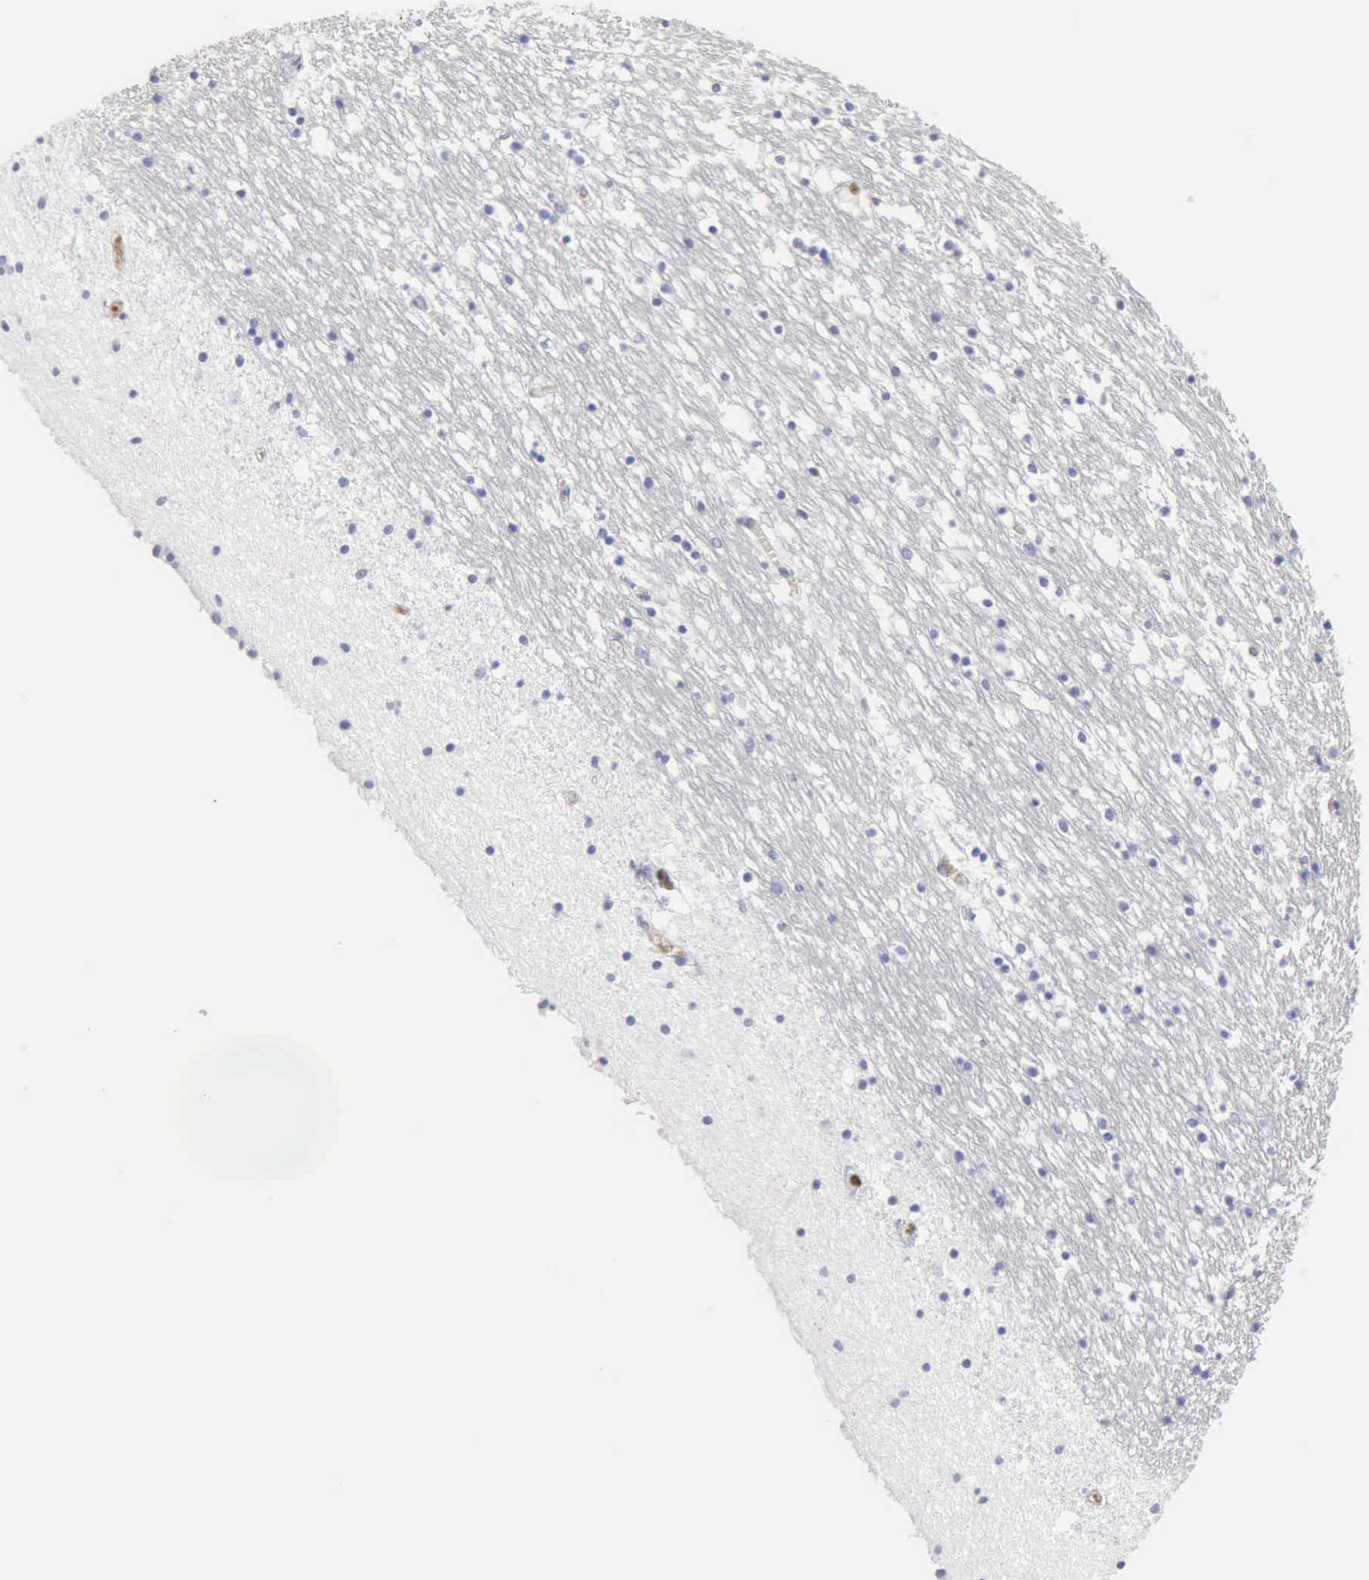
{"staining": {"intensity": "moderate", "quantity": "<25%", "location": "nuclear"}, "tissue": "caudate", "cell_type": "Glial cells", "image_type": "normal", "snomed": [{"axis": "morphology", "description": "Normal tissue, NOS"}, {"axis": "topography", "description": "Lateral ventricle wall"}], "caption": "A photomicrograph of human caudate stained for a protein reveals moderate nuclear brown staining in glial cells. (DAB IHC, brown staining for protein, blue staining for nuclei).", "gene": "SERPINA1", "patient": {"sex": "male", "age": 45}}